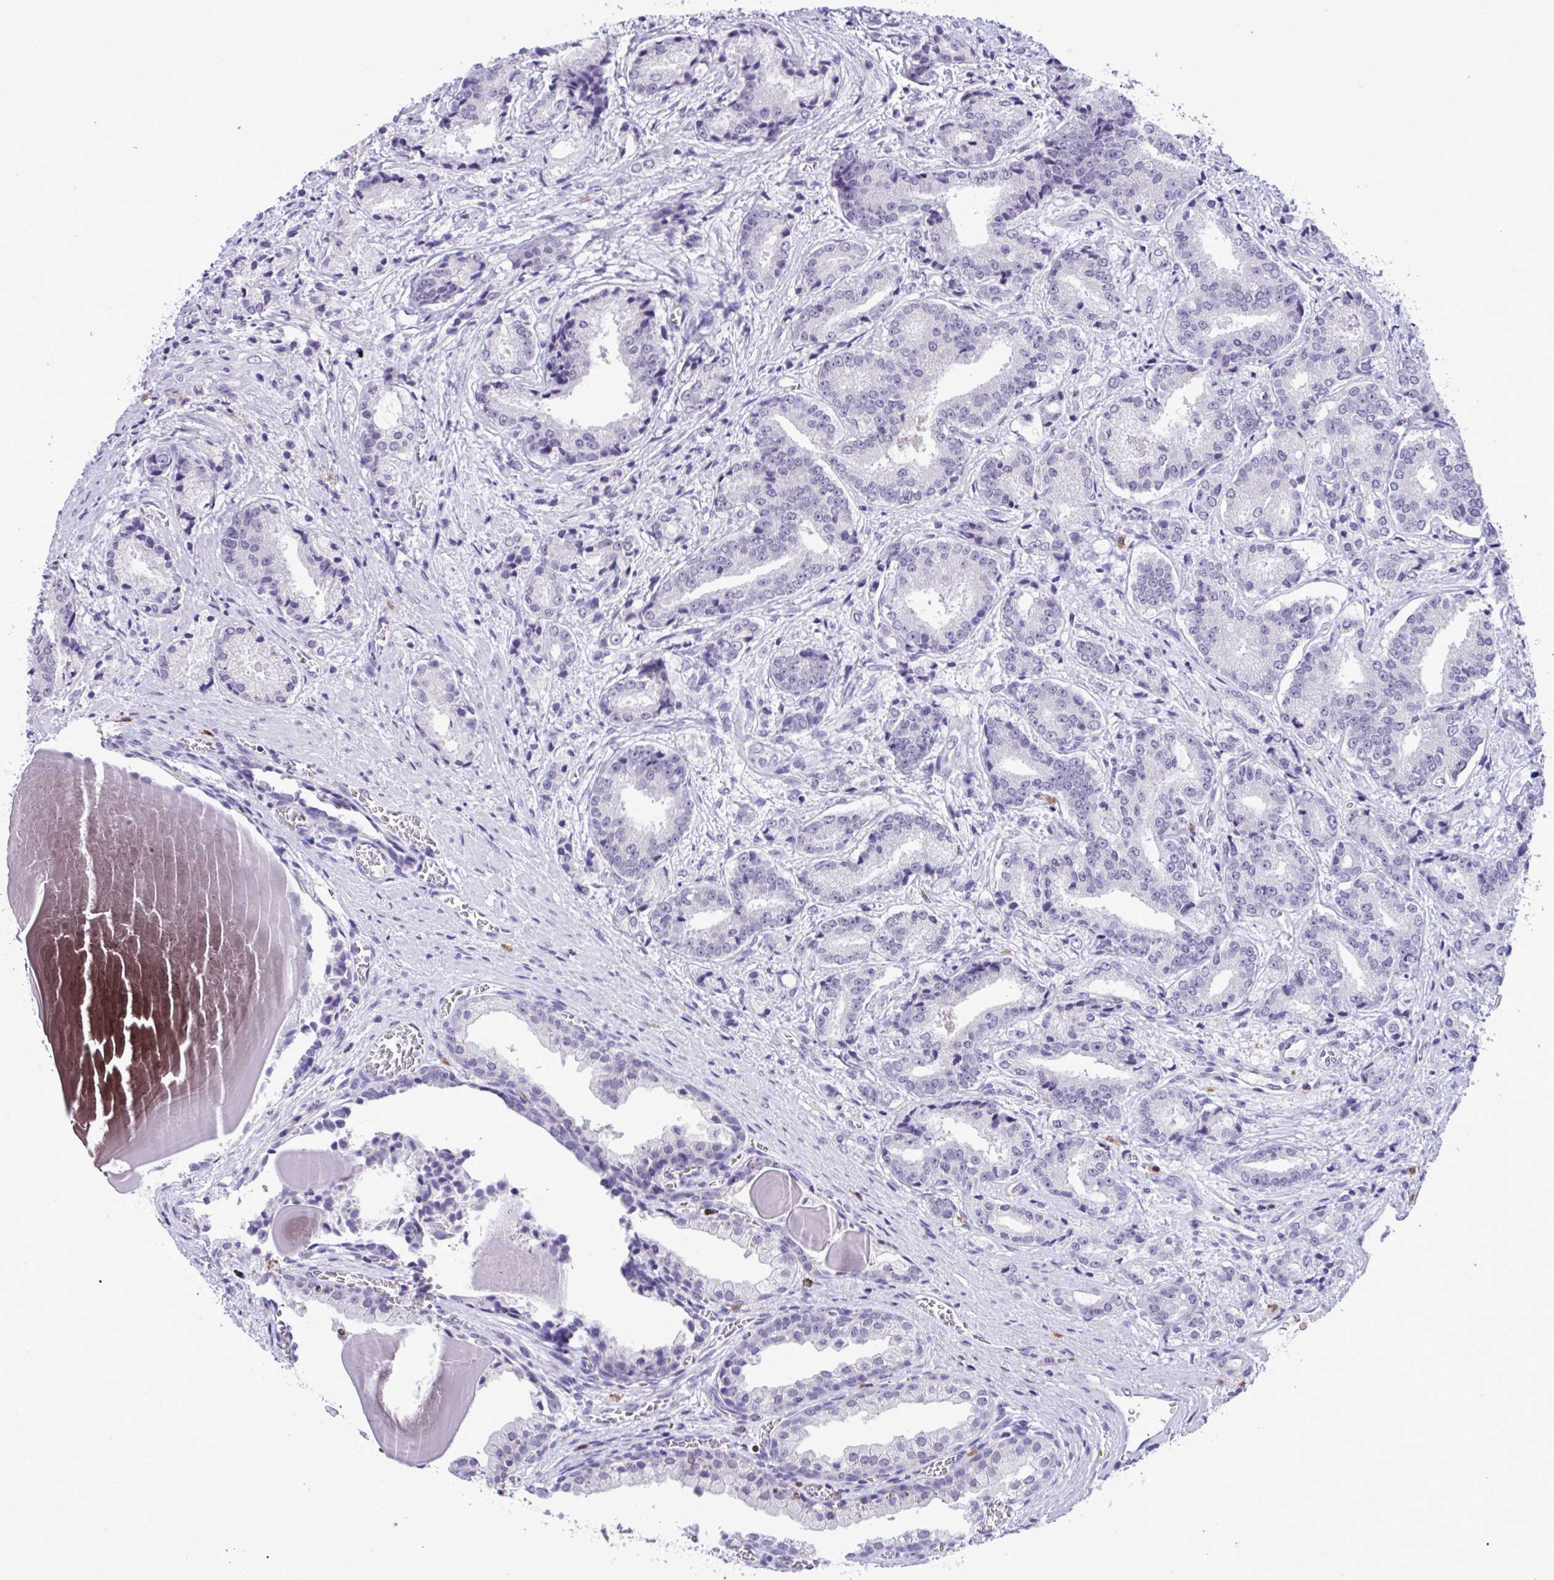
{"staining": {"intensity": "negative", "quantity": "none", "location": "none"}, "tissue": "prostate cancer", "cell_type": "Tumor cells", "image_type": "cancer", "snomed": [{"axis": "morphology", "description": "Adenocarcinoma, High grade"}, {"axis": "topography", "description": "Prostate and seminal vesicle, NOS"}], "caption": "An immunohistochemistry histopathology image of prostate cancer (adenocarcinoma (high-grade)) is shown. There is no staining in tumor cells of prostate cancer (adenocarcinoma (high-grade)).", "gene": "YBX2", "patient": {"sex": "male", "age": 61}}